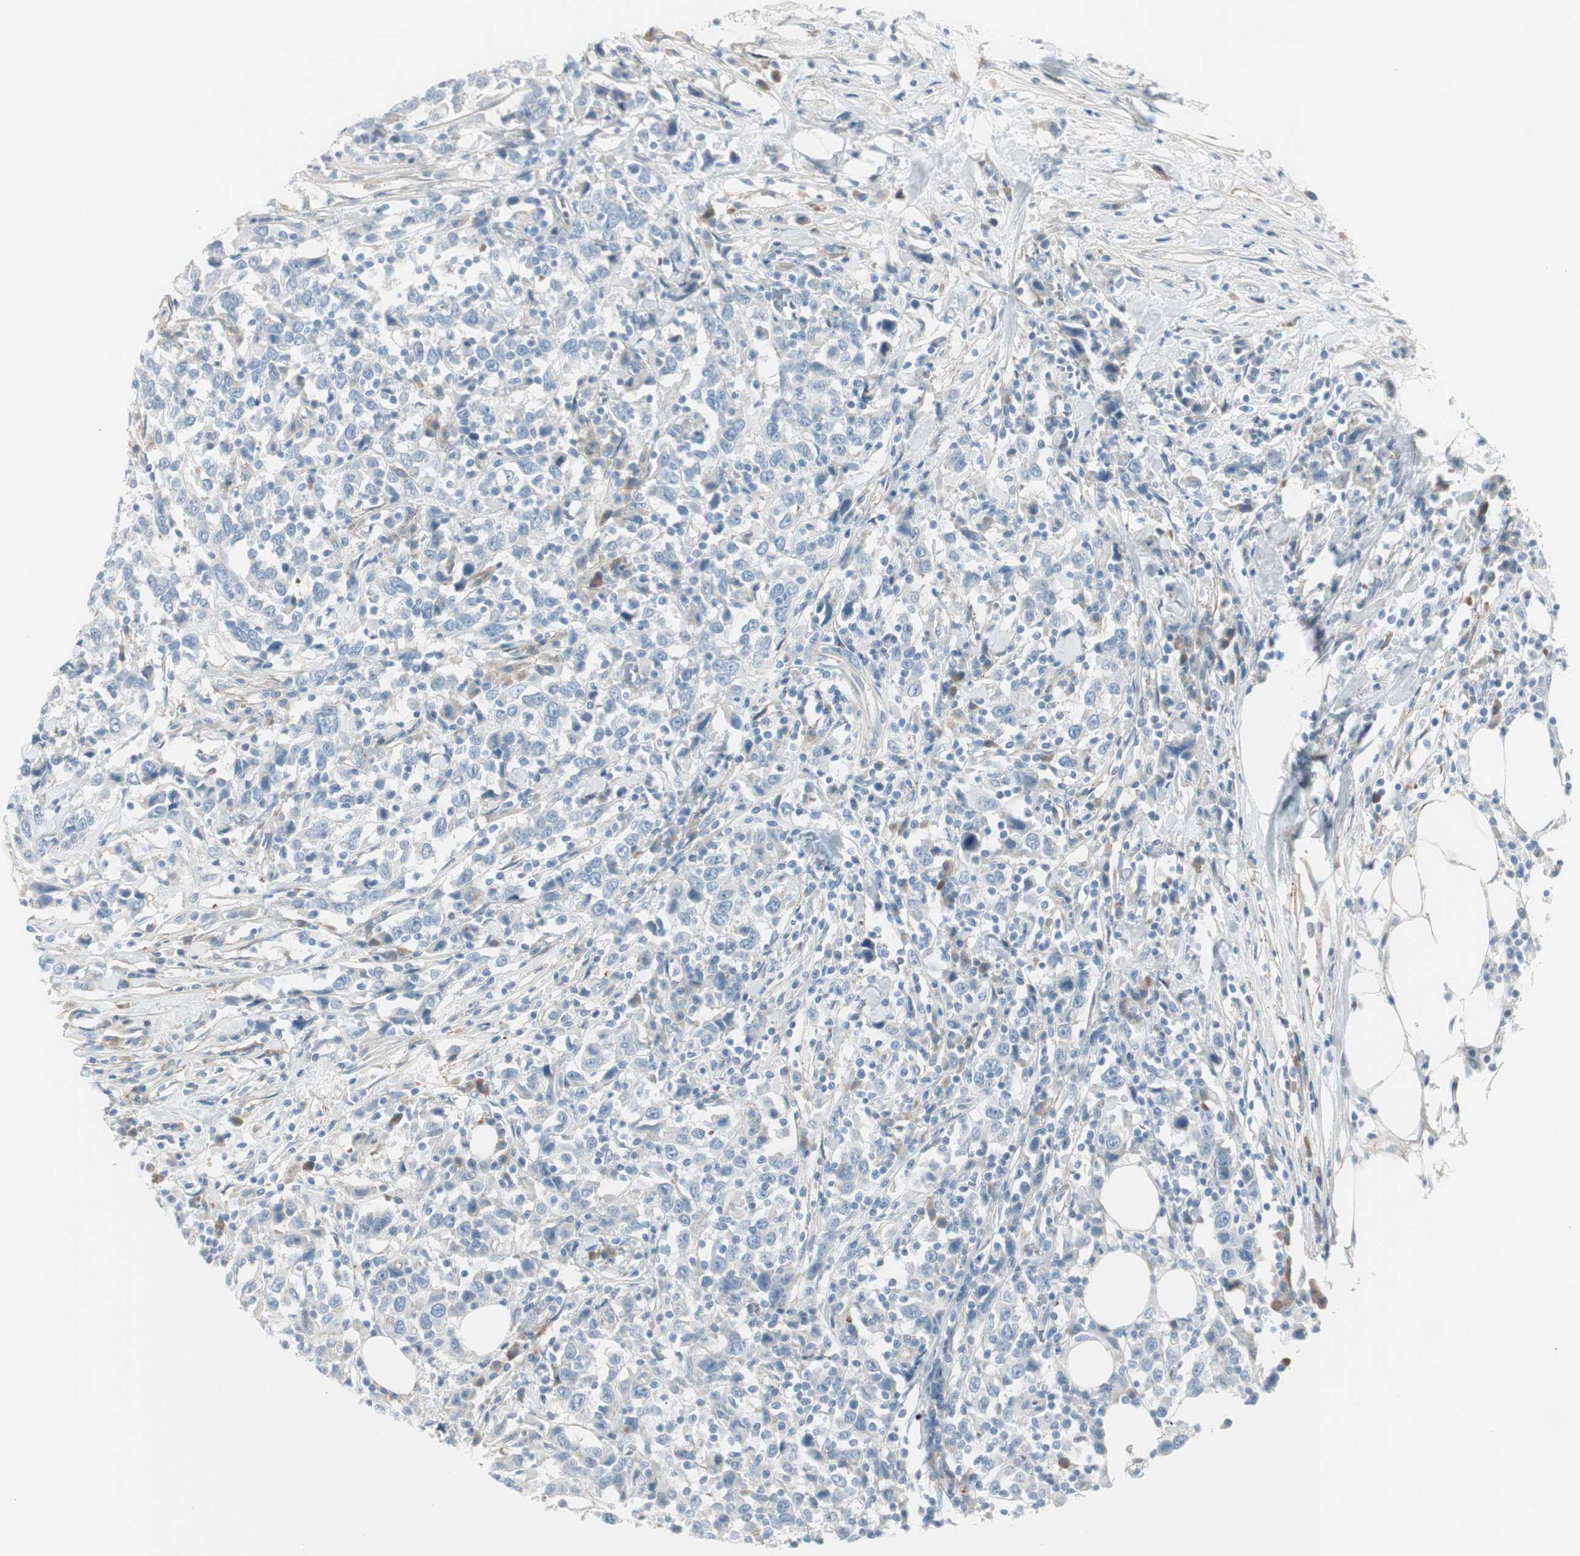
{"staining": {"intensity": "negative", "quantity": "none", "location": "none"}, "tissue": "urothelial cancer", "cell_type": "Tumor cells", "image_type": "cancer", "snomed": [{"axis": "morphology", "description": "Urothelial carcinoma, High grade"}, {"axis": "topography", "description": "Urinary bladder"}], "caption": "Tumor cells are negative for brown protein staining in urothelial cancer.", "gene": "CACNA2D1", "patient": {"sex": "male", "age": 61}}